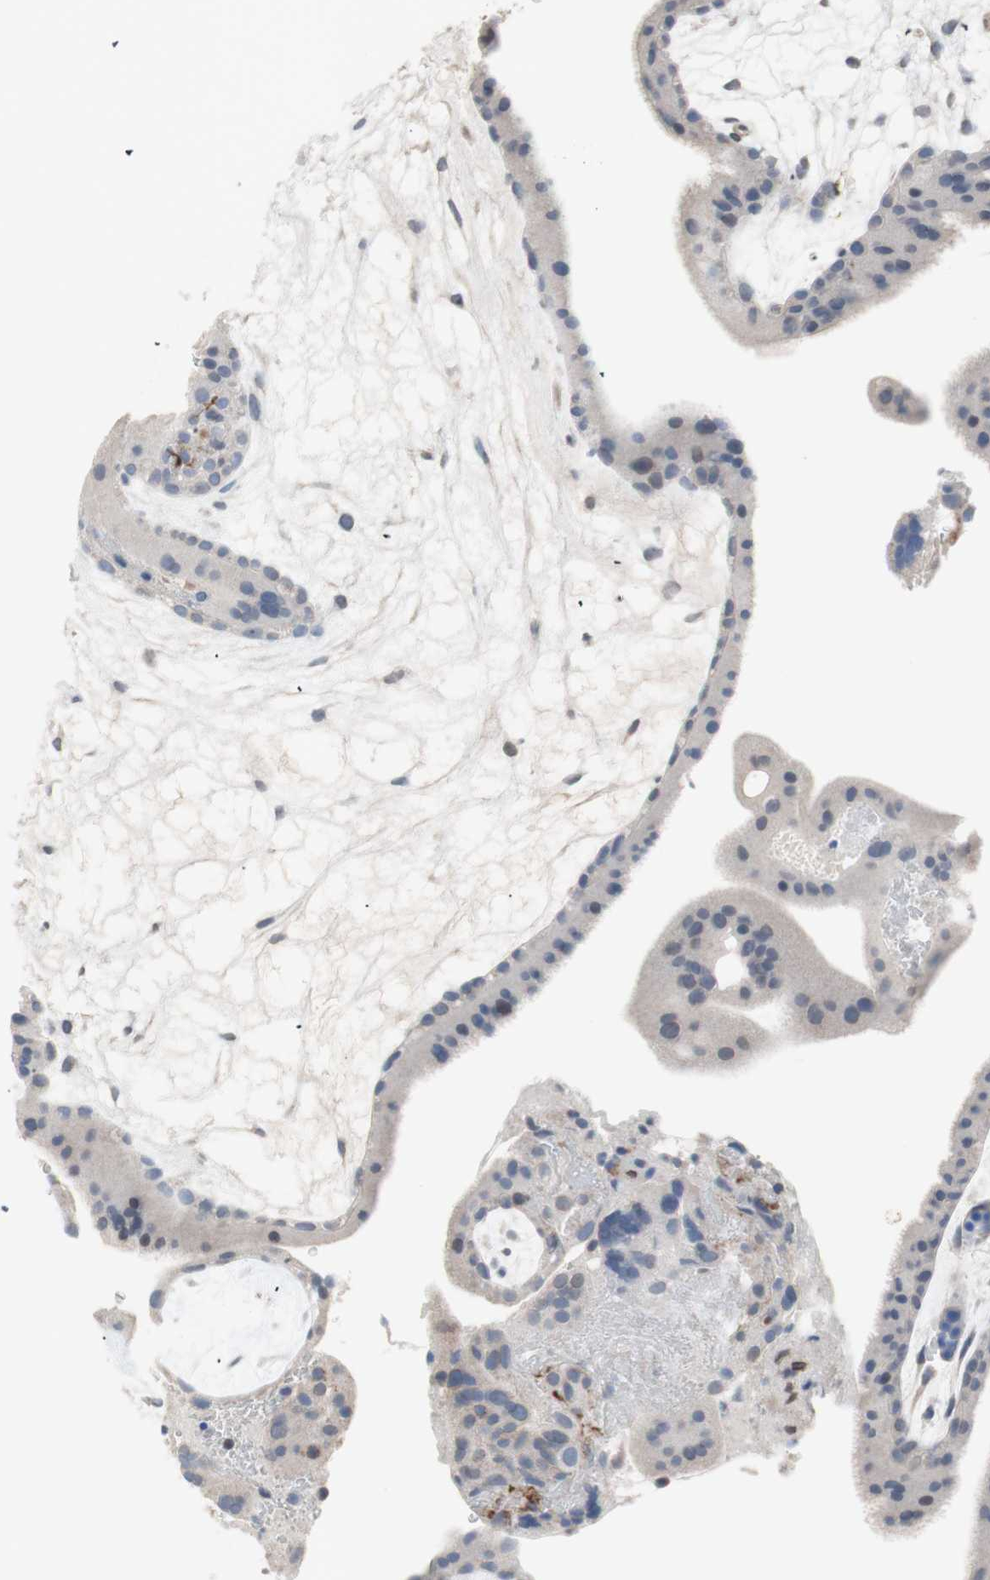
{"staining": {"intensity": "weak", "quantity": "<25%", "location": "cytoplasmic/membranous,nuclear"}, "tissue": "placenta", "cell_type": "Trophoblastic cells", "image_type": "normal", "snomed": [{"axis": "morphology", "description": "Normal tissue, NOS"}, {"axis": "topography", "description": "Placenta"}], "caption": "Immunohistochemistry image of unremarkable placenta: human placenta stained with DAB (3,3'-diaminobenzidine) shows no significant protein expression in trophoblastic cells.", "gene": "ARNT2", "patient": {"sex": "female", "age": 19}}